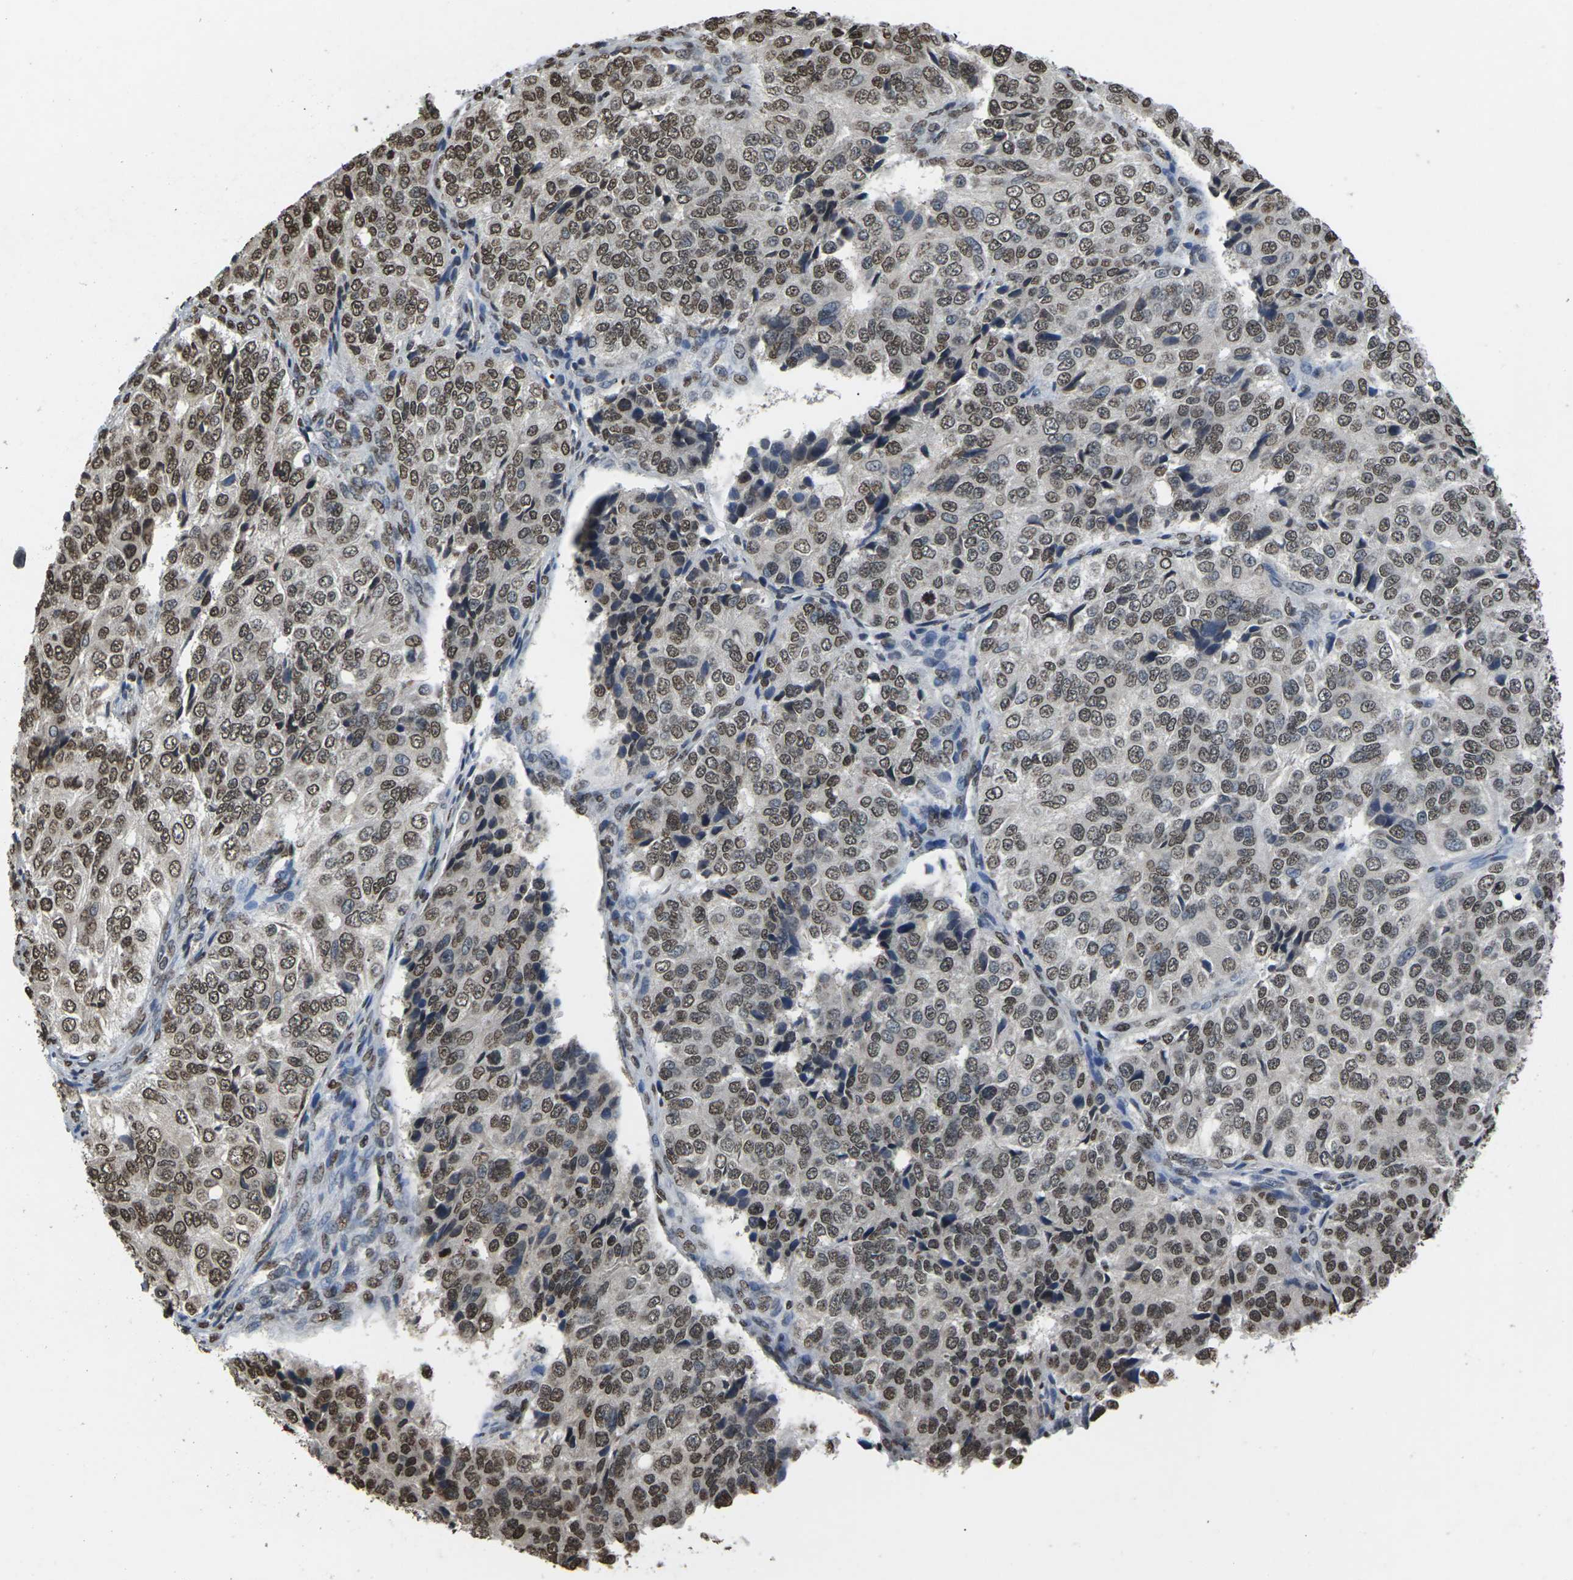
{"staining": {"intensity": "moderate", "quantity": ">75%", "location": "nuclear"}, "tissue": "ovarian cancer", "cell_type": "Tumor cells", "image_type": "cancer", "snomed": [{"axis": "morphology", "description": "Carcinoma, endometroid"}, {"axis": "topography", "description": "Ovary"}], "caption": "Protein staining displays moderate nuclear staining in approximately >75% of tumor cells in endometroid carcinoma (ovarian).", "gene": "EMSY", "patient": {"sex": "female", "age": 51}}